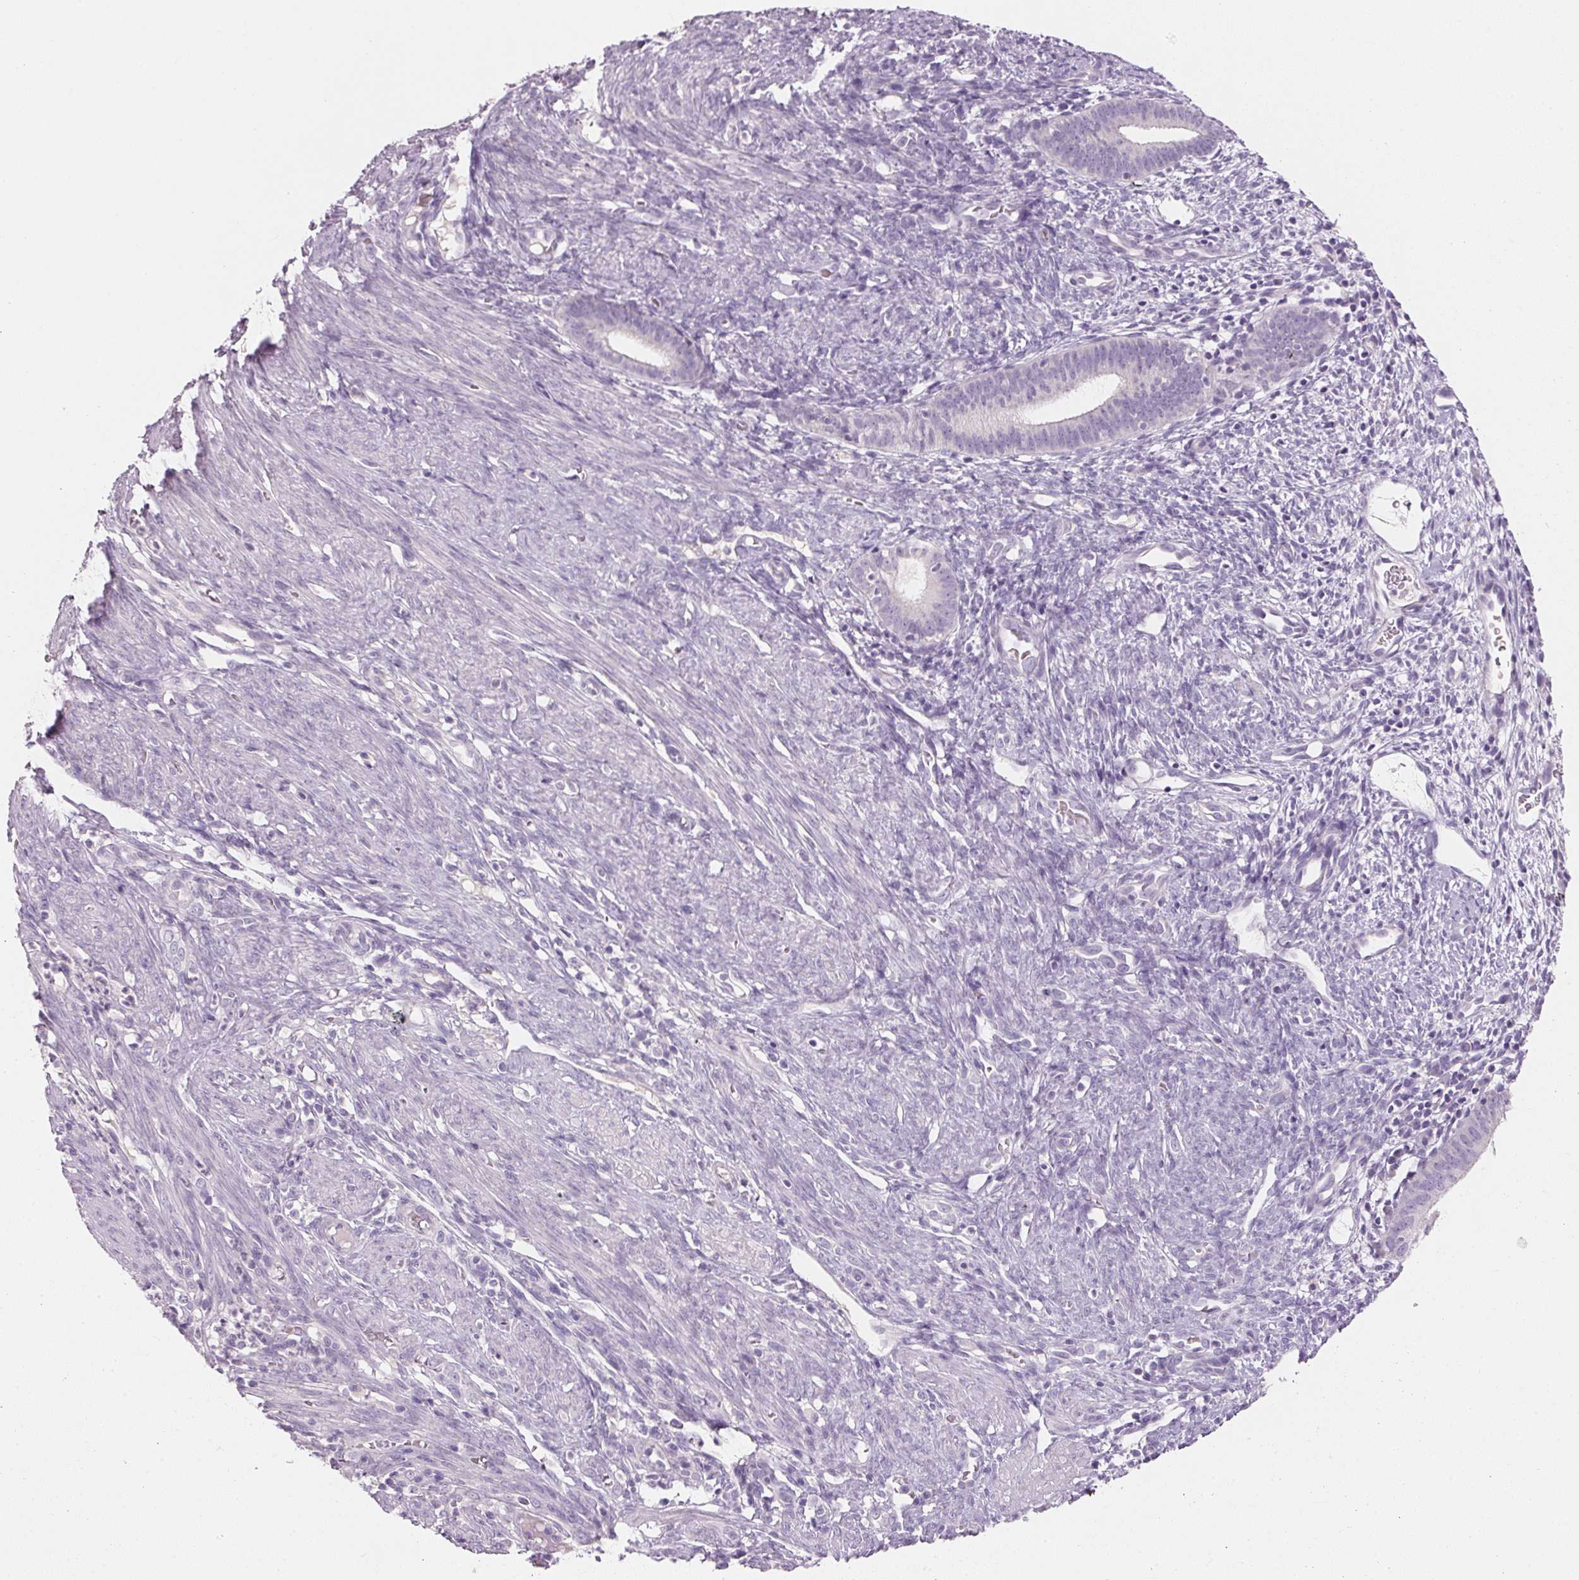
{"staining": {"intensity": "negative", "quantity": "none", "location": "none"}, "tissue": "endometrial cancer", "cell_type": "Tumor cells", "image_type": "cancer", "snomed": [{"axis": "morphology", "description": "Adenocarcinoma, NOS"}, {"axis": "topography", "description": "Endometrium"}], "caption": "Tumor cells are negative for protein expression in human endometrial cancer (adenocarcinoma).", "gene": "HSD17B1", "patient": {"sex": "female", "age": 51}}